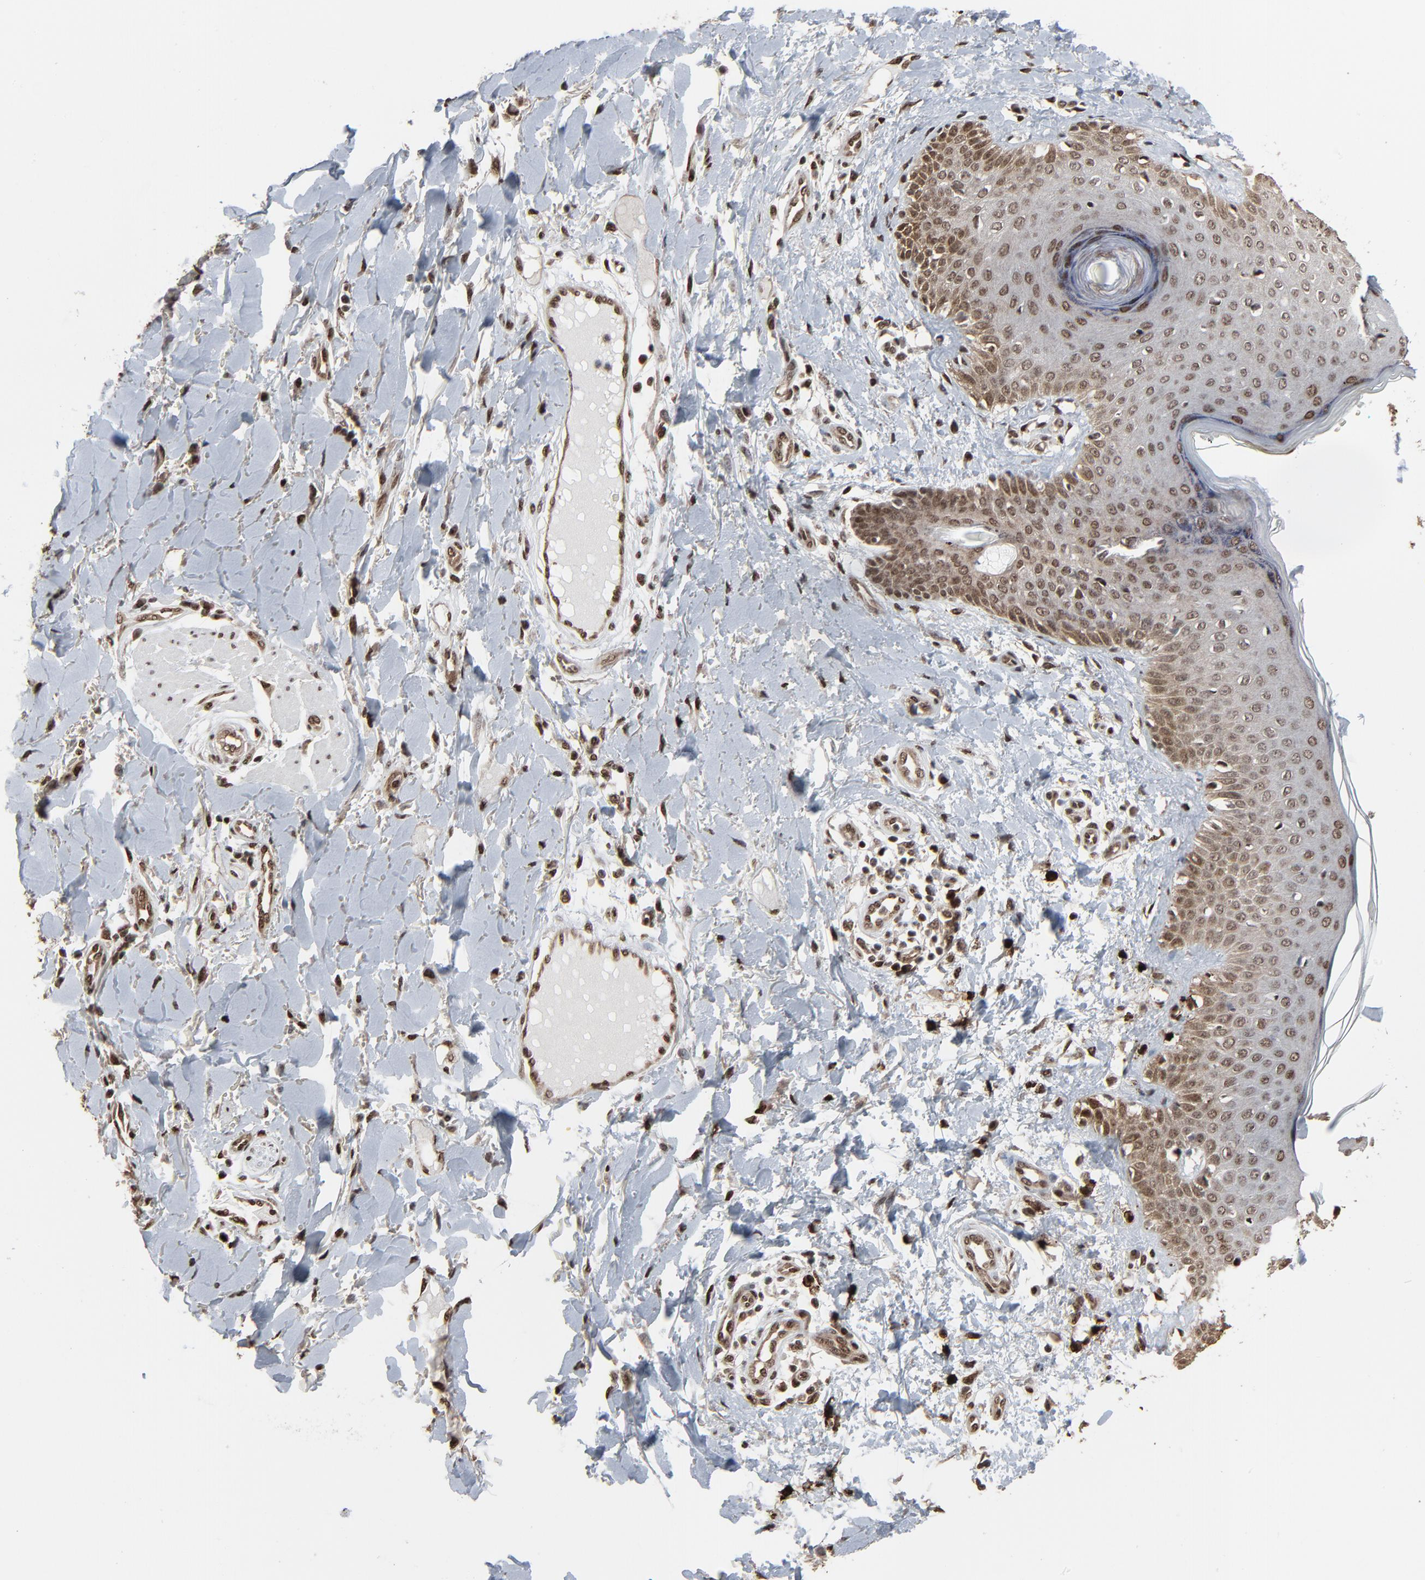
{"staining": {"intensity": "strong", "quantity": ">75%", "location": "cytoplasmic/membranous,nuclear"}, "tissue": "skin cancer", "cell_type": "Tumor cells", "image_type": "cancer", "snomed": [{"axis": "morphology", "description": "Squamous cell carcinoma, NOS"}, {"axis": "topography", "description": "Skin"}], "caption": "This photomicrograph demonstrates immunohistochemistry staining of skin cancer, with high strong cytoplasmic/membranous and nuclear positivity in approximately >75% of tumor cells.", "gene": "MEIS2", "patient": {"sex": "female", "age": 59}}